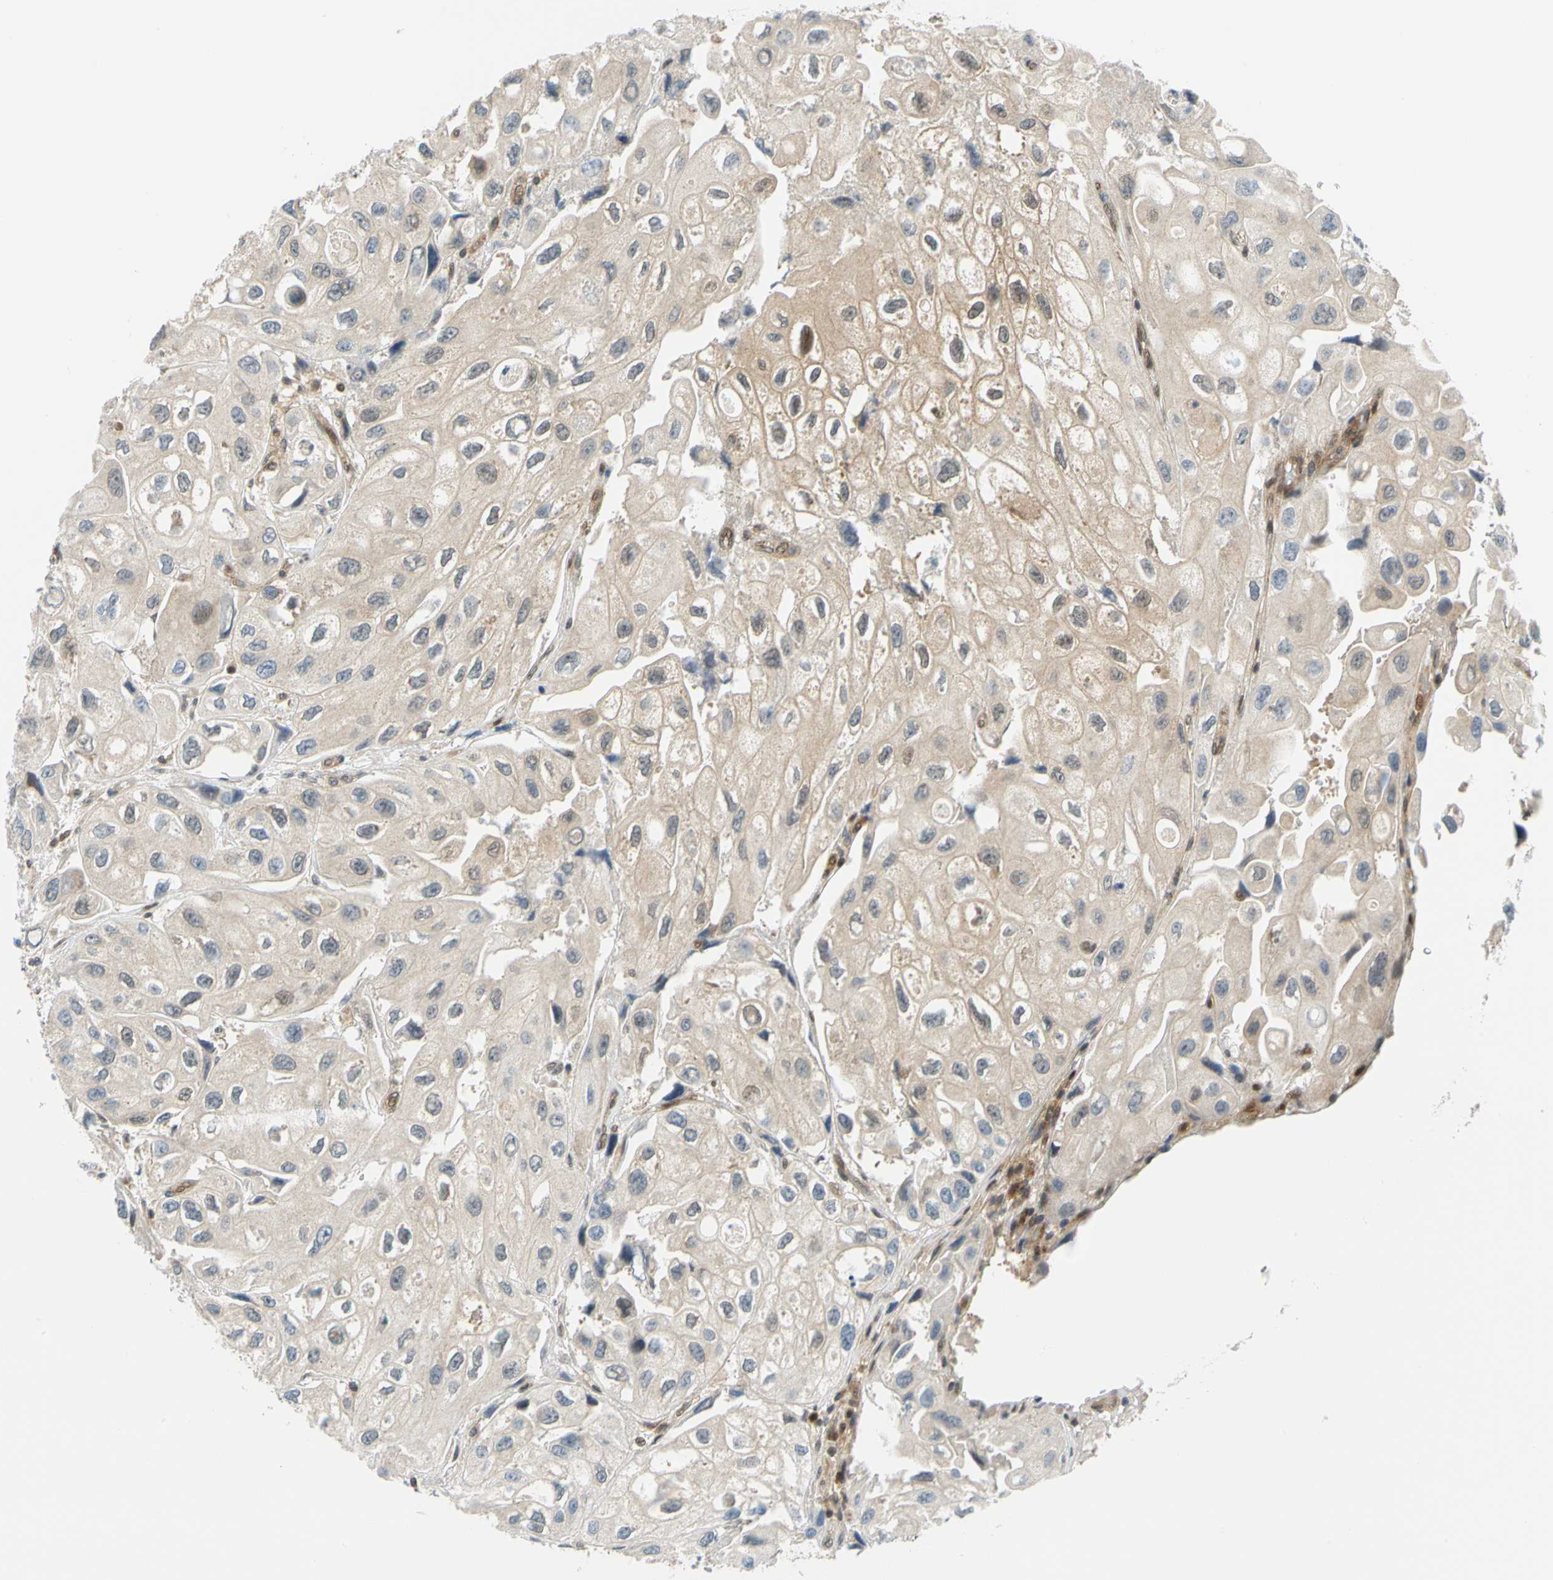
{"staining": {"intensity": "weak", "quantity": "25%-75%", "location": "cytoplasmic/membranous"}, "tissue": "urothelial cancer", "cell_type": "Tumor cells", "image_type": "cancer", "snomed": [{"axis": "morphology", "description": "Urothelial carcinoma, High grade"}, {"axis": "topography", "description": "Urinary bladder"}], "caption": "About 25%-75% of tumor cells in human urothelial cancer show weak cytoplasmic/membranous protein staining as visualized by brown immunohistochemical staining.", "gene": "MAPK9", "patient": {"sex": "female", "age": 64}}